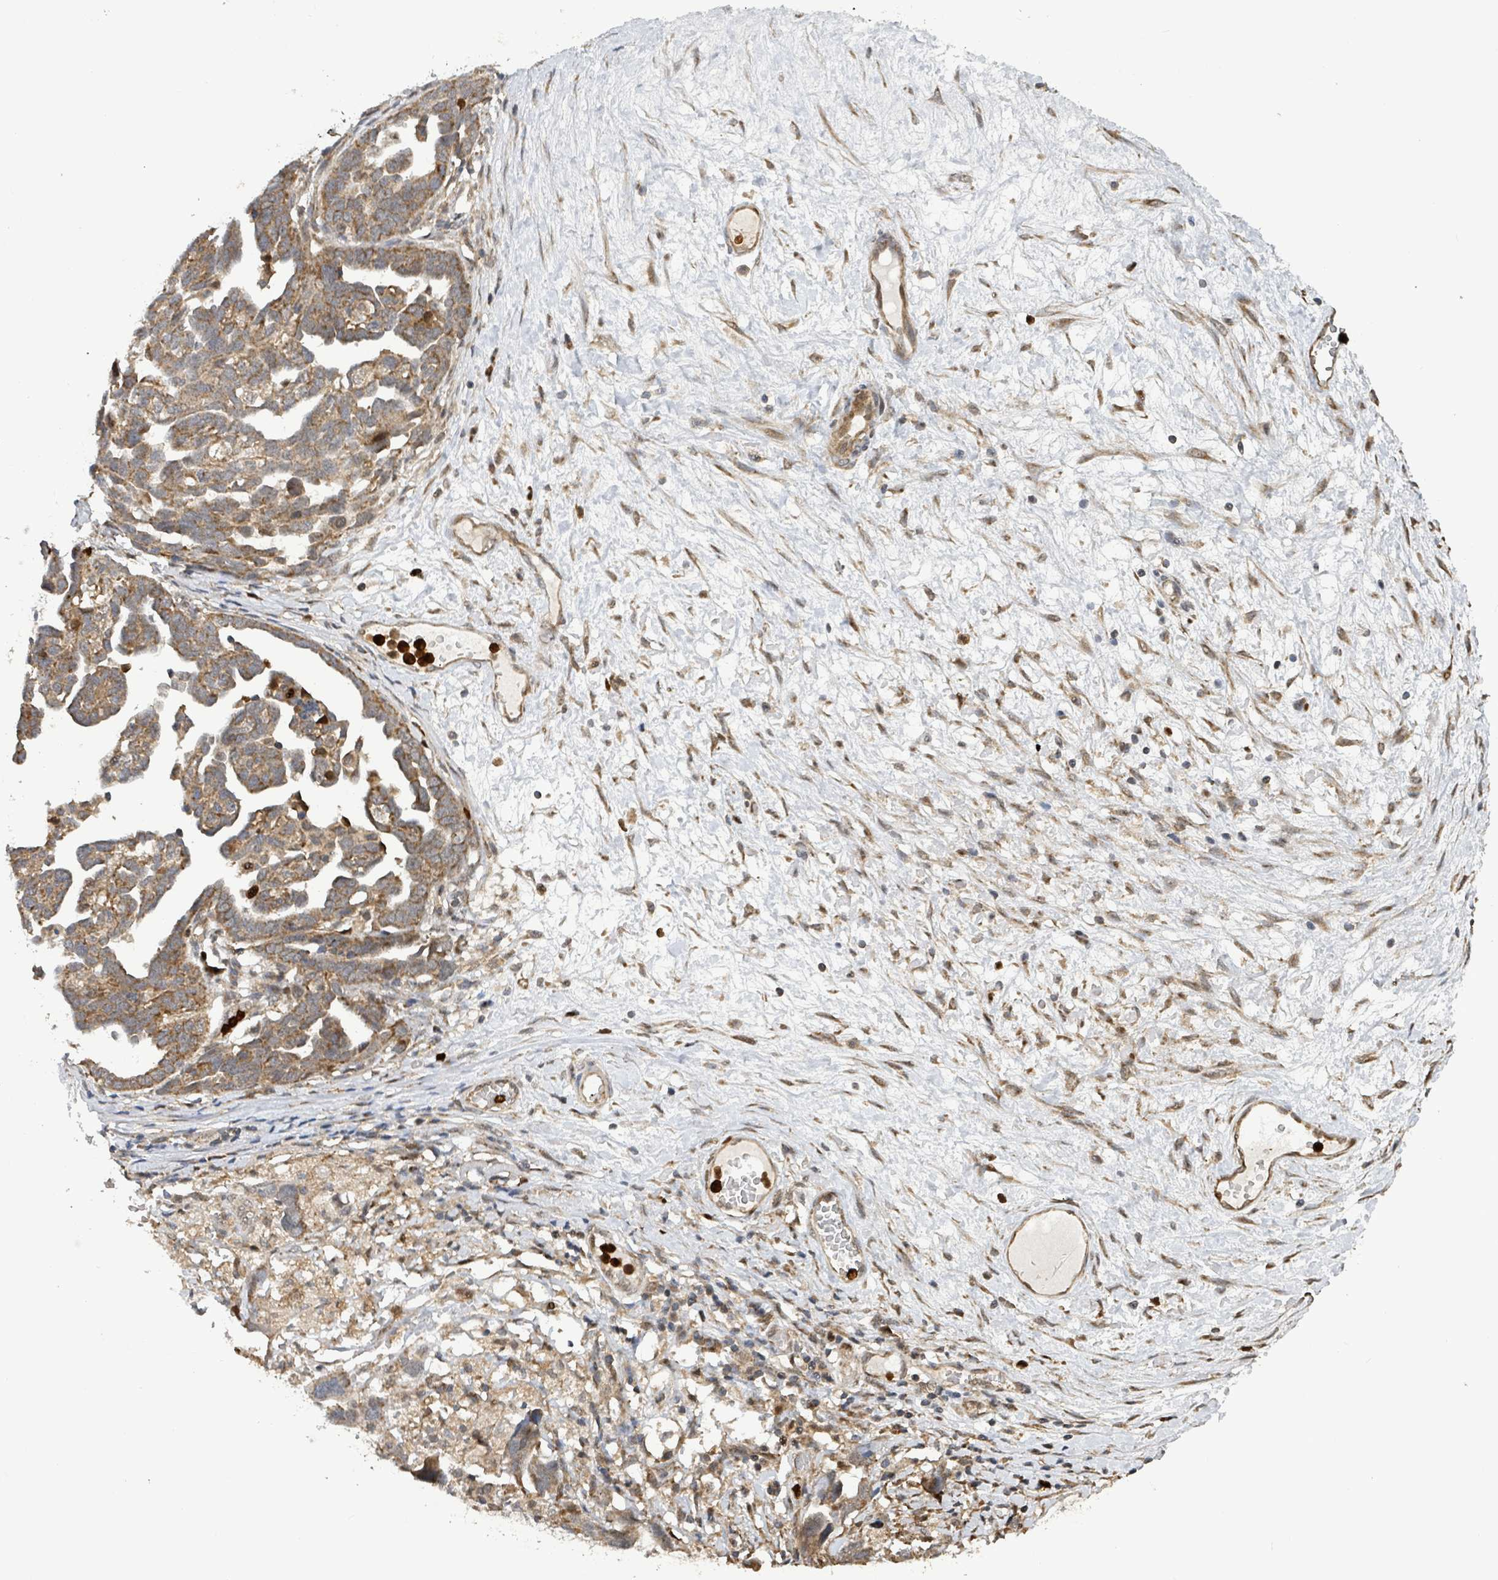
{"staining": {"intensity": "moderate", "quantity": ">75%", "location": "cytoplasmic/membranous"}, "tissue": "ovarian cancer", "cell_type": "Tumor cells", "image_type": "cancer", "snomed": [{"axis": "morphology", "description": "Cystadenocarcinoma, serous, NOS"}, {"axis": "topography", "description": "Ovary"}], "caption": "The image exhibits a brown stain indicating the presence of a protein in the cytoplasmic/membranous of tumor cells in ovarian serous cystadenocarcinoma.", "gene": "COQ6", "patient": {"sex": "female", "age": 54}}